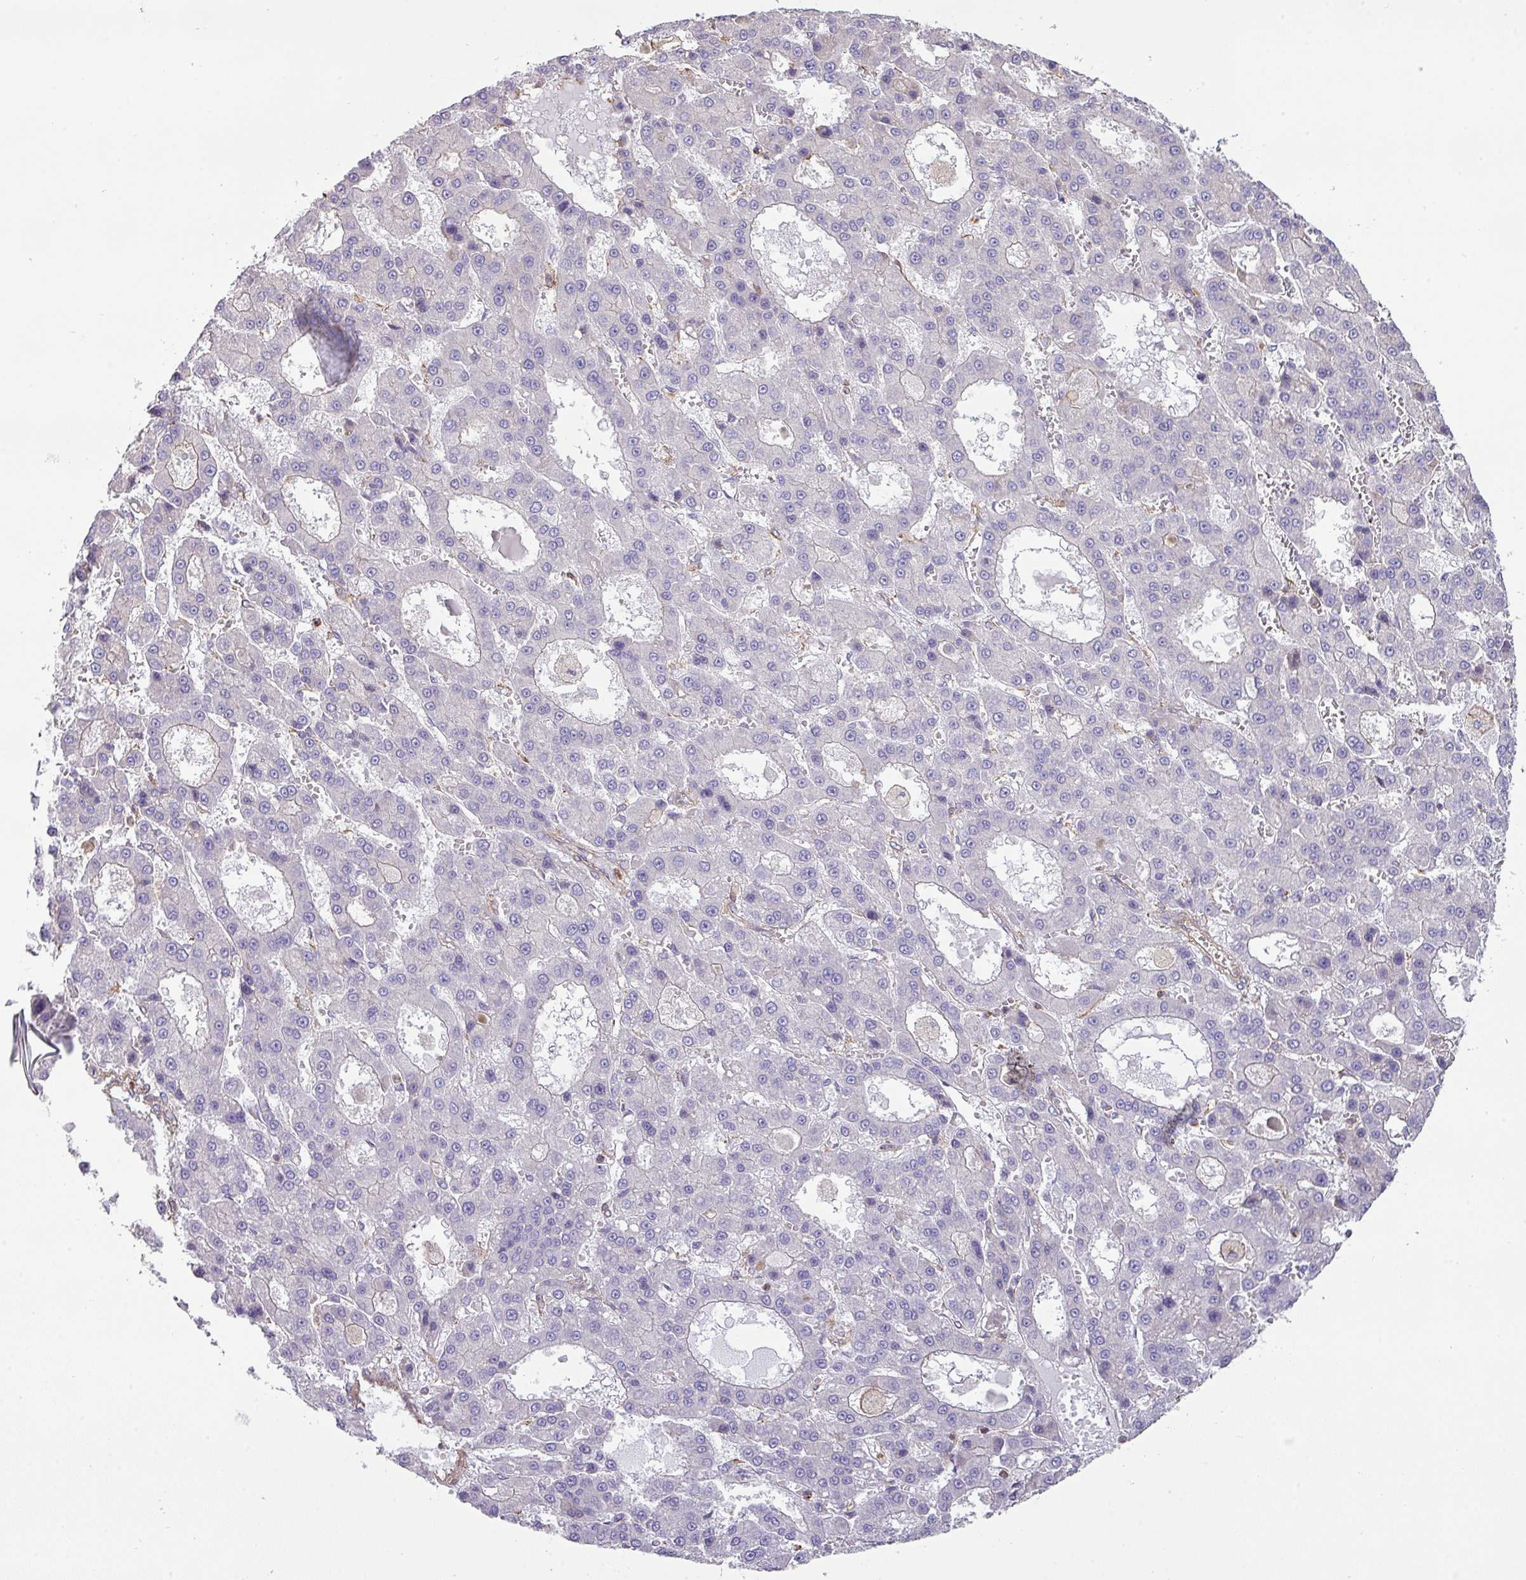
{"staining": {"intensity": "negative", "quantity": "none", "location": "none"}, "tissue": "liver cancer", "cell_type": "Tumor cells", "image_type": "cancer", "snomed": [{"axis": "morphology", "description": "Carcinoma, Hepatocellular, NOS"}, {"axis": "topography", "description": "Liver"}], "caption": "The photomicrograph reveals no staining of tumor cells in hepatocellular carcinoma (liver).", "gene": "LRRC41", "patient": {"sex": "male", "age": 70}}